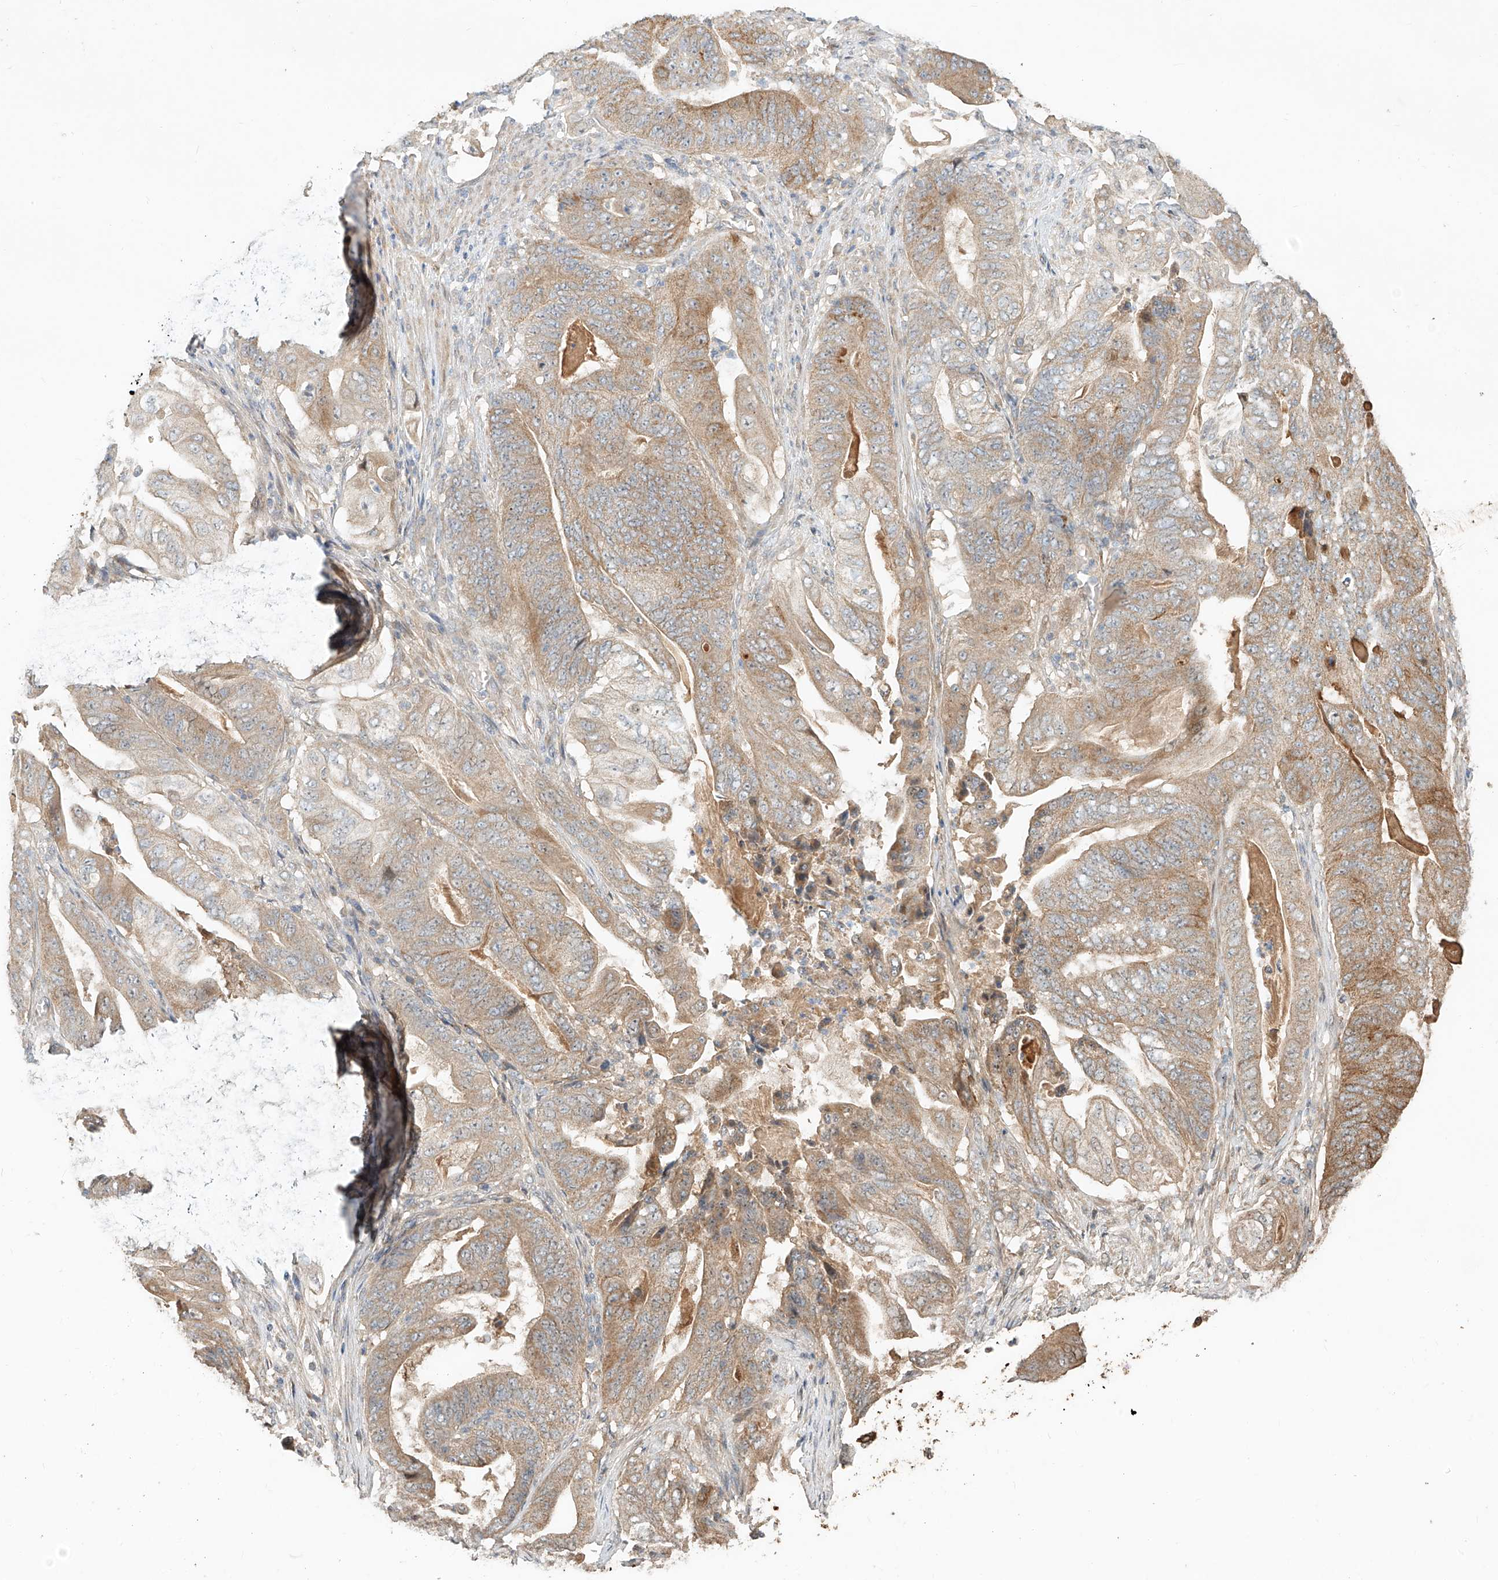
{"staining": {"intensity": "moderate", "quantity": ">75%", "location": "cytoplasmic/membranous"}, "tissue": "stomach cancer", "cell_type": "Tumor cells", "image_type": "cancer", "snomed": [{"axis": "morphology", "description": "Adenocarcinoma, NOS"}, {"axis": "topography", "description": "Stomach"}], "caption": "Immunohistochemical staining of stomach cancer (adenocarcinoma) displays medium levels of moderate cytoplasmic/membranous staining in approximately >75% of tumor cells. Ihc stains the protein in brown and the nuclei are stained blue.", "gene": "TMEM61", "patient": {"sex": "female", "age": 73}}